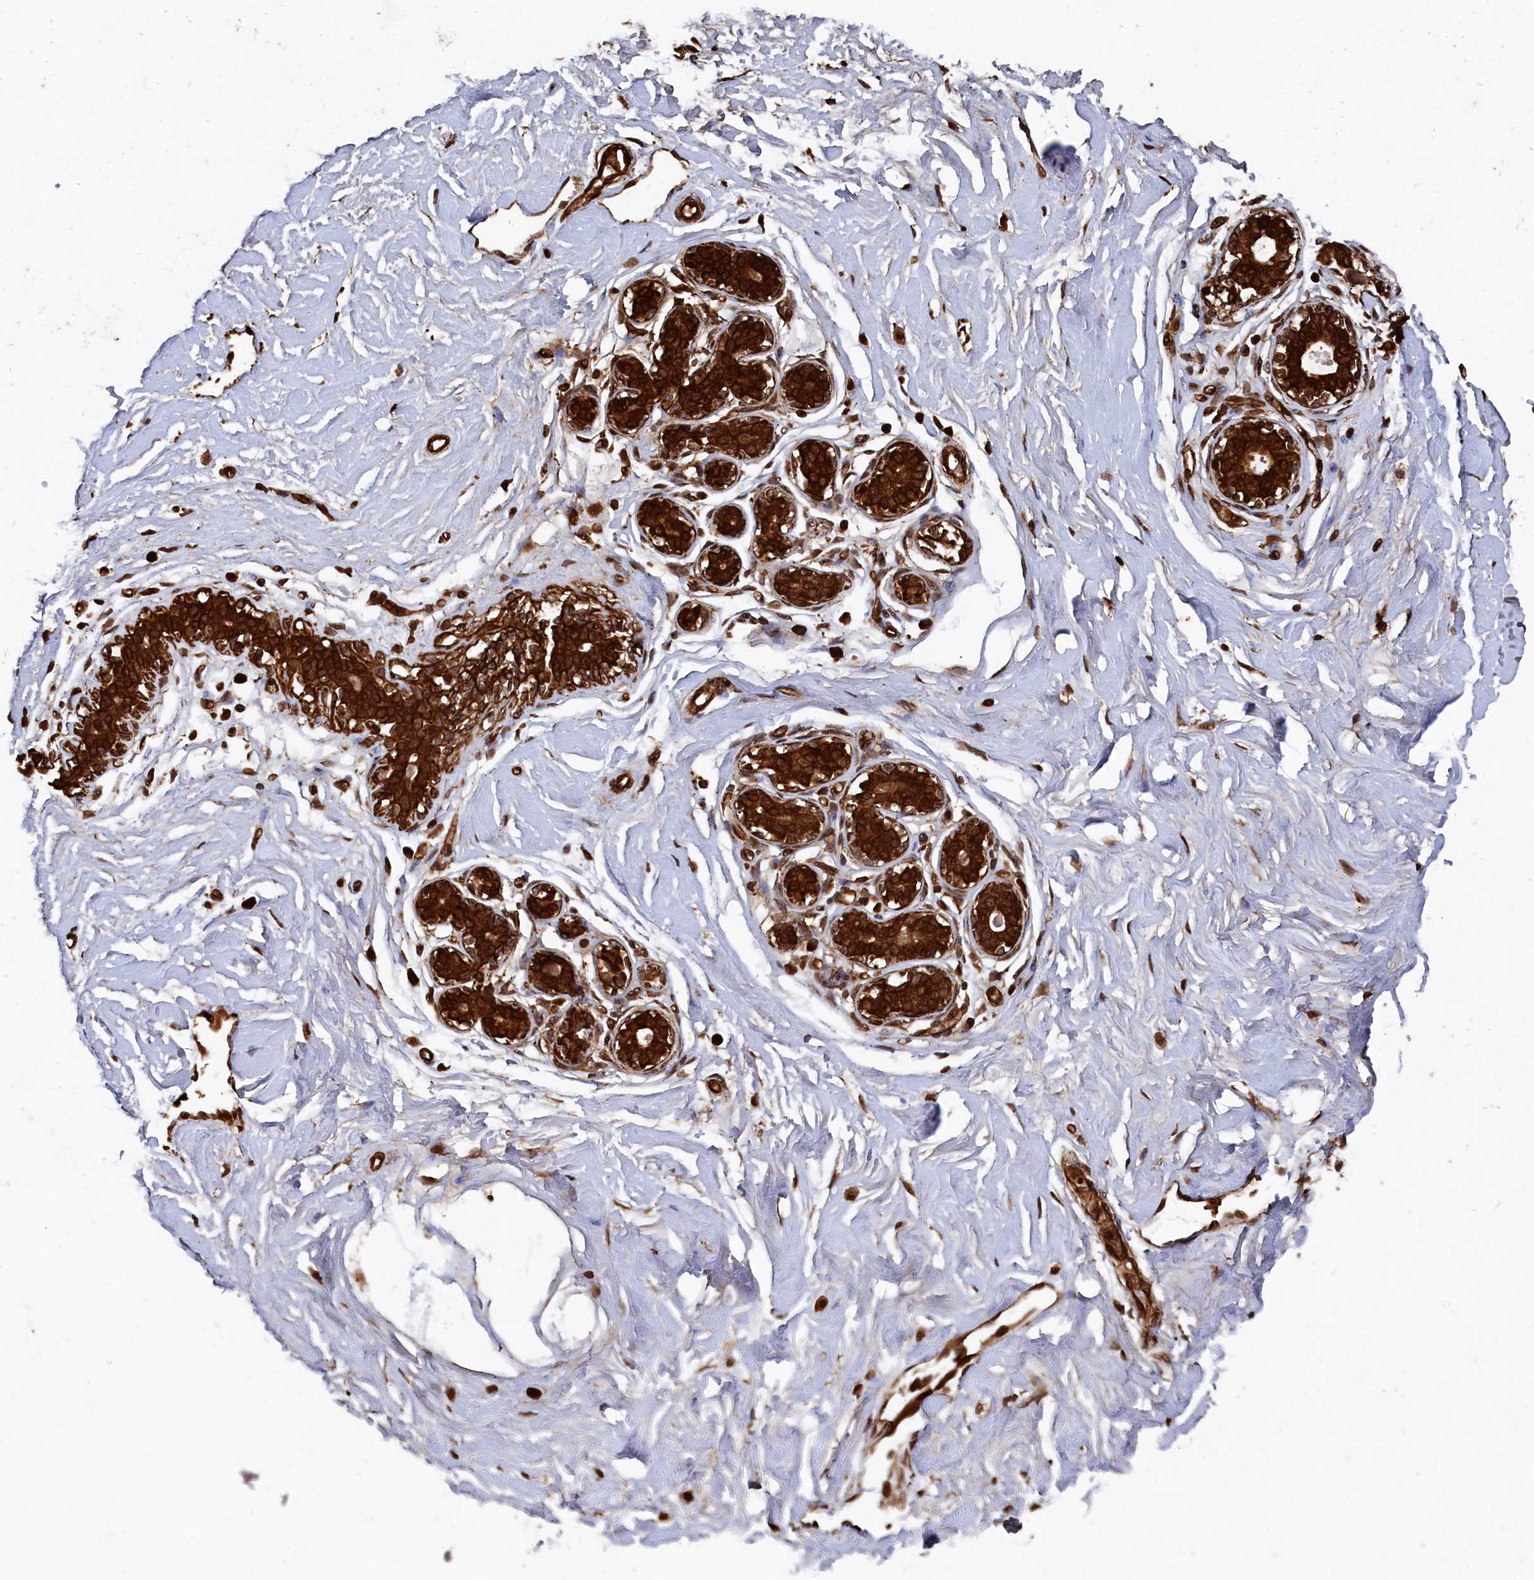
{"staining": {"intensity": "strong", "quantity": ">75%", "location": "cytoplasmic/membranous"}, "tissue": "breast", "cell_type": "Glandular cells", "image_type": "normal", "snomed": [{"axis": "morphology", "description": "Normal tissue, NOS"}, {"axis": "morphology", "description": "Adenoma, NOS"}, {"axis": "topography", "description": "Breast"}], "caption": "Protein staining demonstrates strong cytoplasmic/membranous positivity in approximately >75% of glandular cells in unremarkable breast. Ihc stains the protein in brown and the nuclei are stained blue.", "gene": "PIGN", "patient": {"sex": "female", "age": 23}}